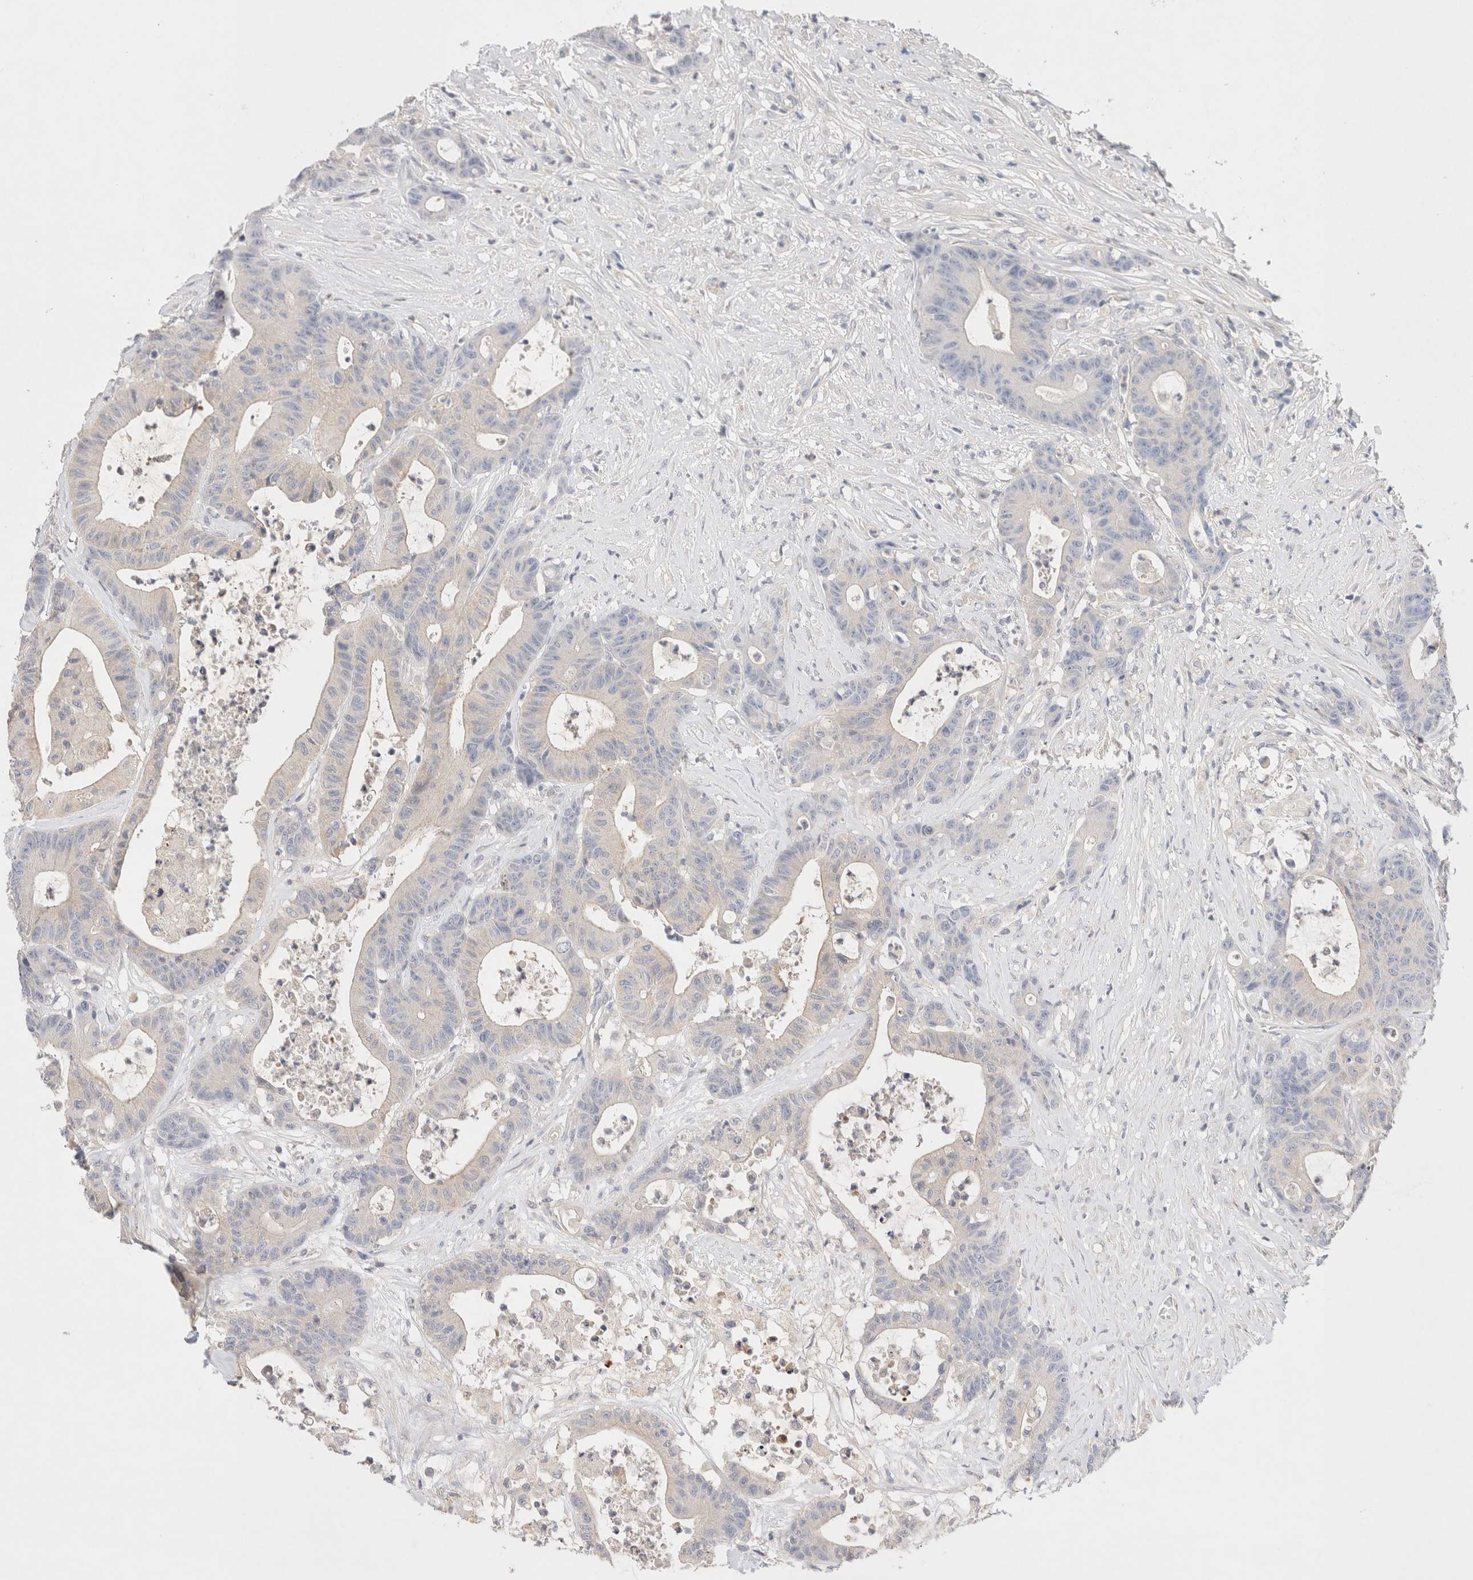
{"staining": {"intensity": "negative", "quantity": "none", "location": "none"}, "tissue": "colorectal cancer", "cell_type": "Tumor cells", "image_type": "cancer", "snomed": [{"axis": "morphology", "description": "Adenocarcinoma, NOS"}, {"axis": "topography", "description": "Colon"}], "caption": "Immunohistochemical staining of human colorectal cancer (adenocarcinoma) exhibits no significant expression in tumor cells.", "gene": "MPP2", "patient": {"sex": "female", "age": 84}}